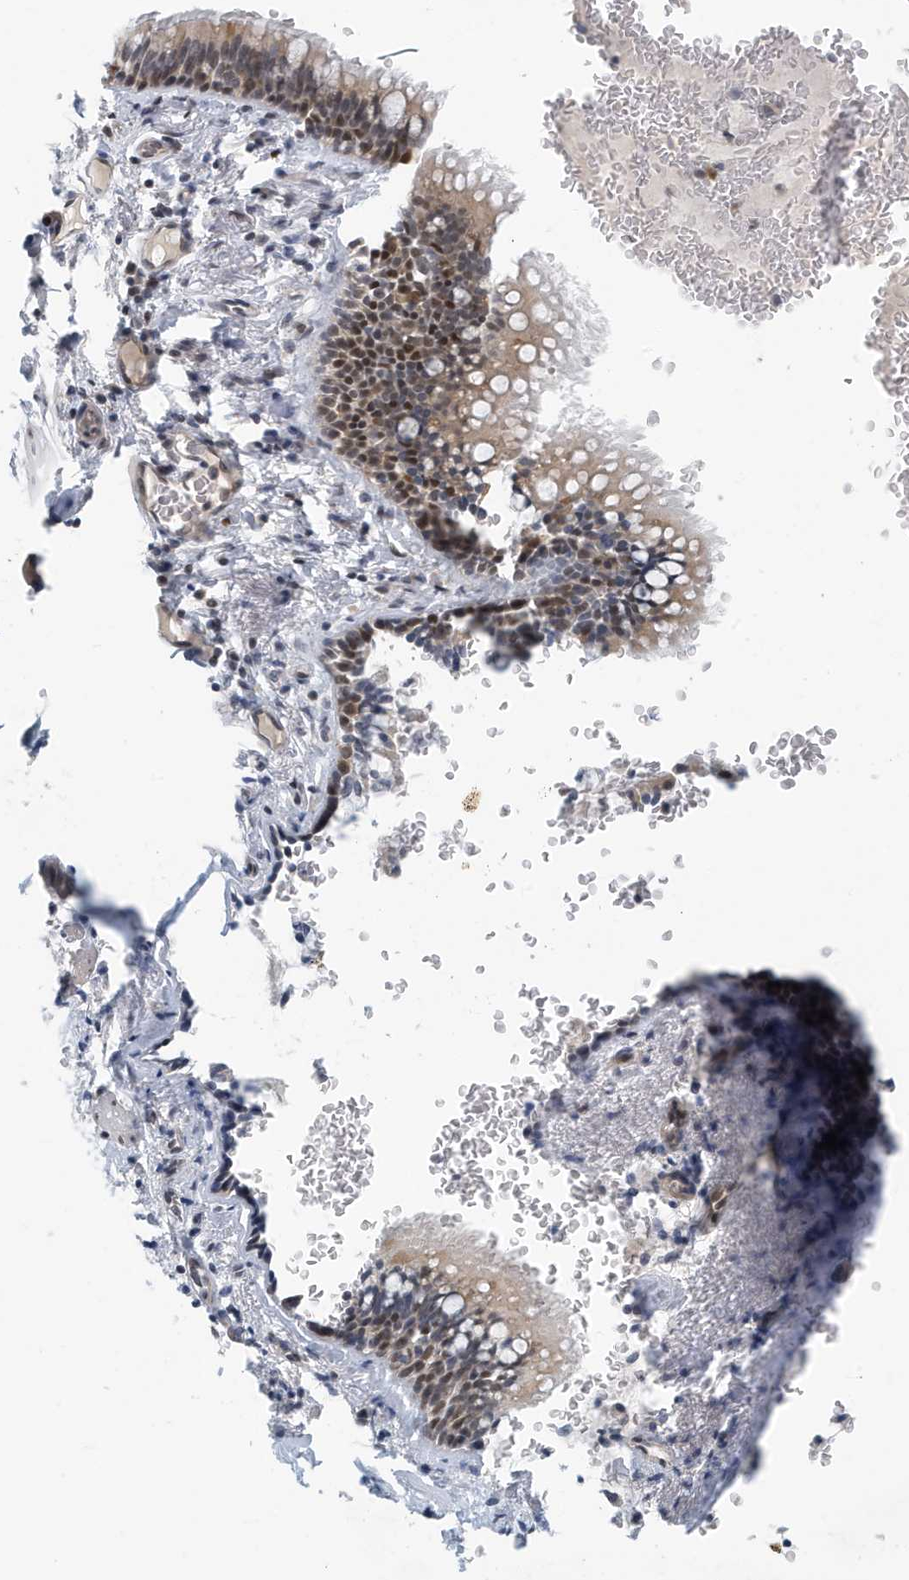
{"staining": {"intensity": "moderate", "quantity": ">75%", "location": "cytoplasmic/membranous,nuclear"}, "tissue": "bronchus", "cell_type": "Respiratory epithelial cells", "image_type": "normal", "snomed": [{"axis": "morphology", "description": "Normal tissue, NOS"}, {"axis": "topography", "description": "Cartilage tissue"}, {"axis": "topography", "description": "Bronchus"}], "caption": "The immunohistochemical stain highlights moderate cytoplasmic/membranous,nuclear staining in respiratory epithelial cells of benign bronchus.", "gene": "KIF15", "patient": {"sex": "female", "age": 36}}